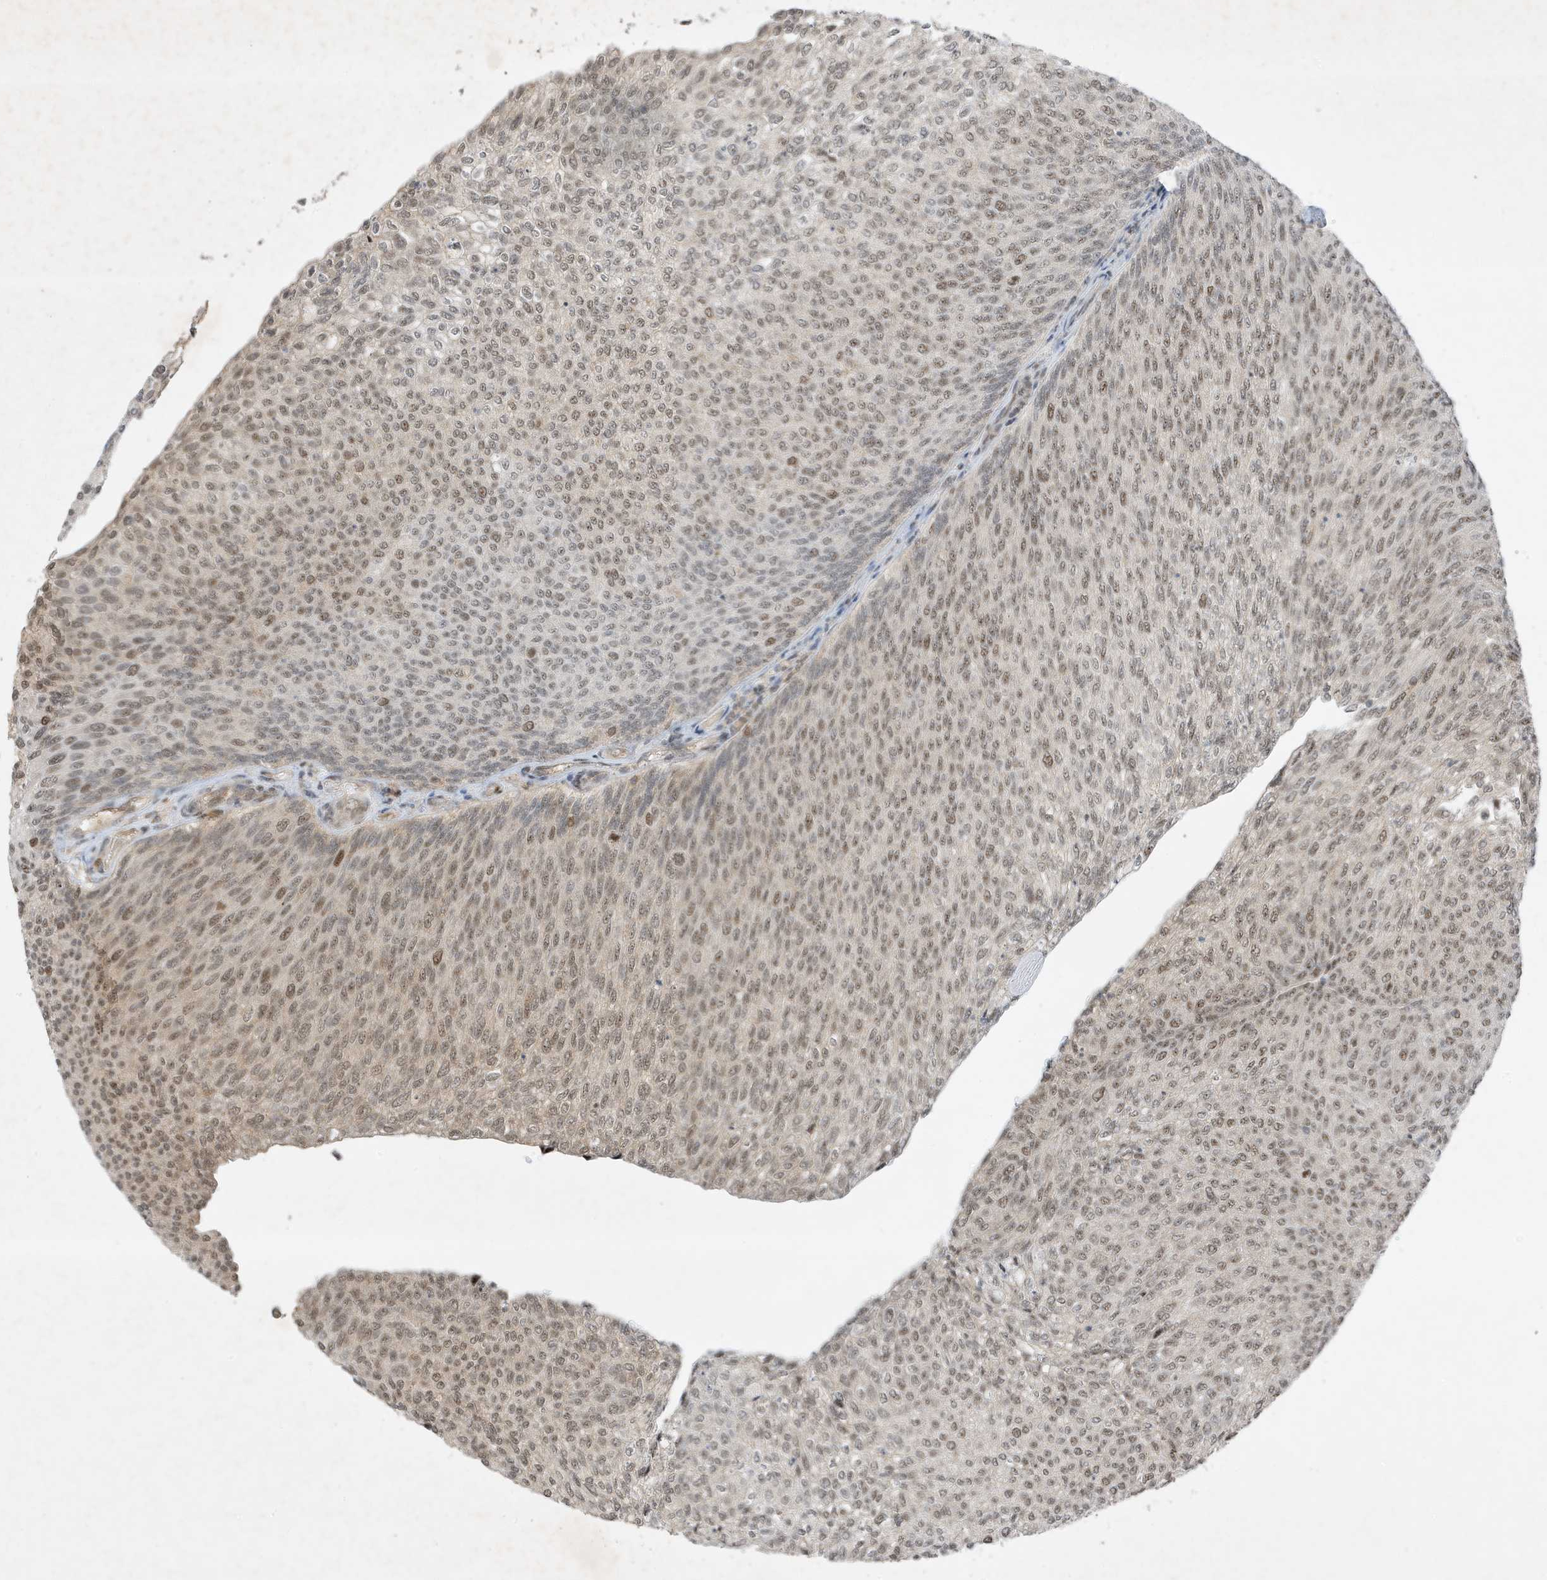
{"staining": {"intensity": "weak", "quantity": ">75%", "location": "nuclear"}, "tissue": "urothelial cancer", "cell_type": "Tumor cells", "image_type": "cancer", "snomed": [{"axis": "morphology", "description": "Urothelial carcinoma, Low grade"}, {"axis": "topography", "description": "Urinary bladder"}], "caption": "Immunohistochemical staining of urothelial cancer exhibits low levels of weak nuclear expression in about >75% of tumor cells.", "gene": "MAST3", "patient": {"sex": "female", "age": 79}}